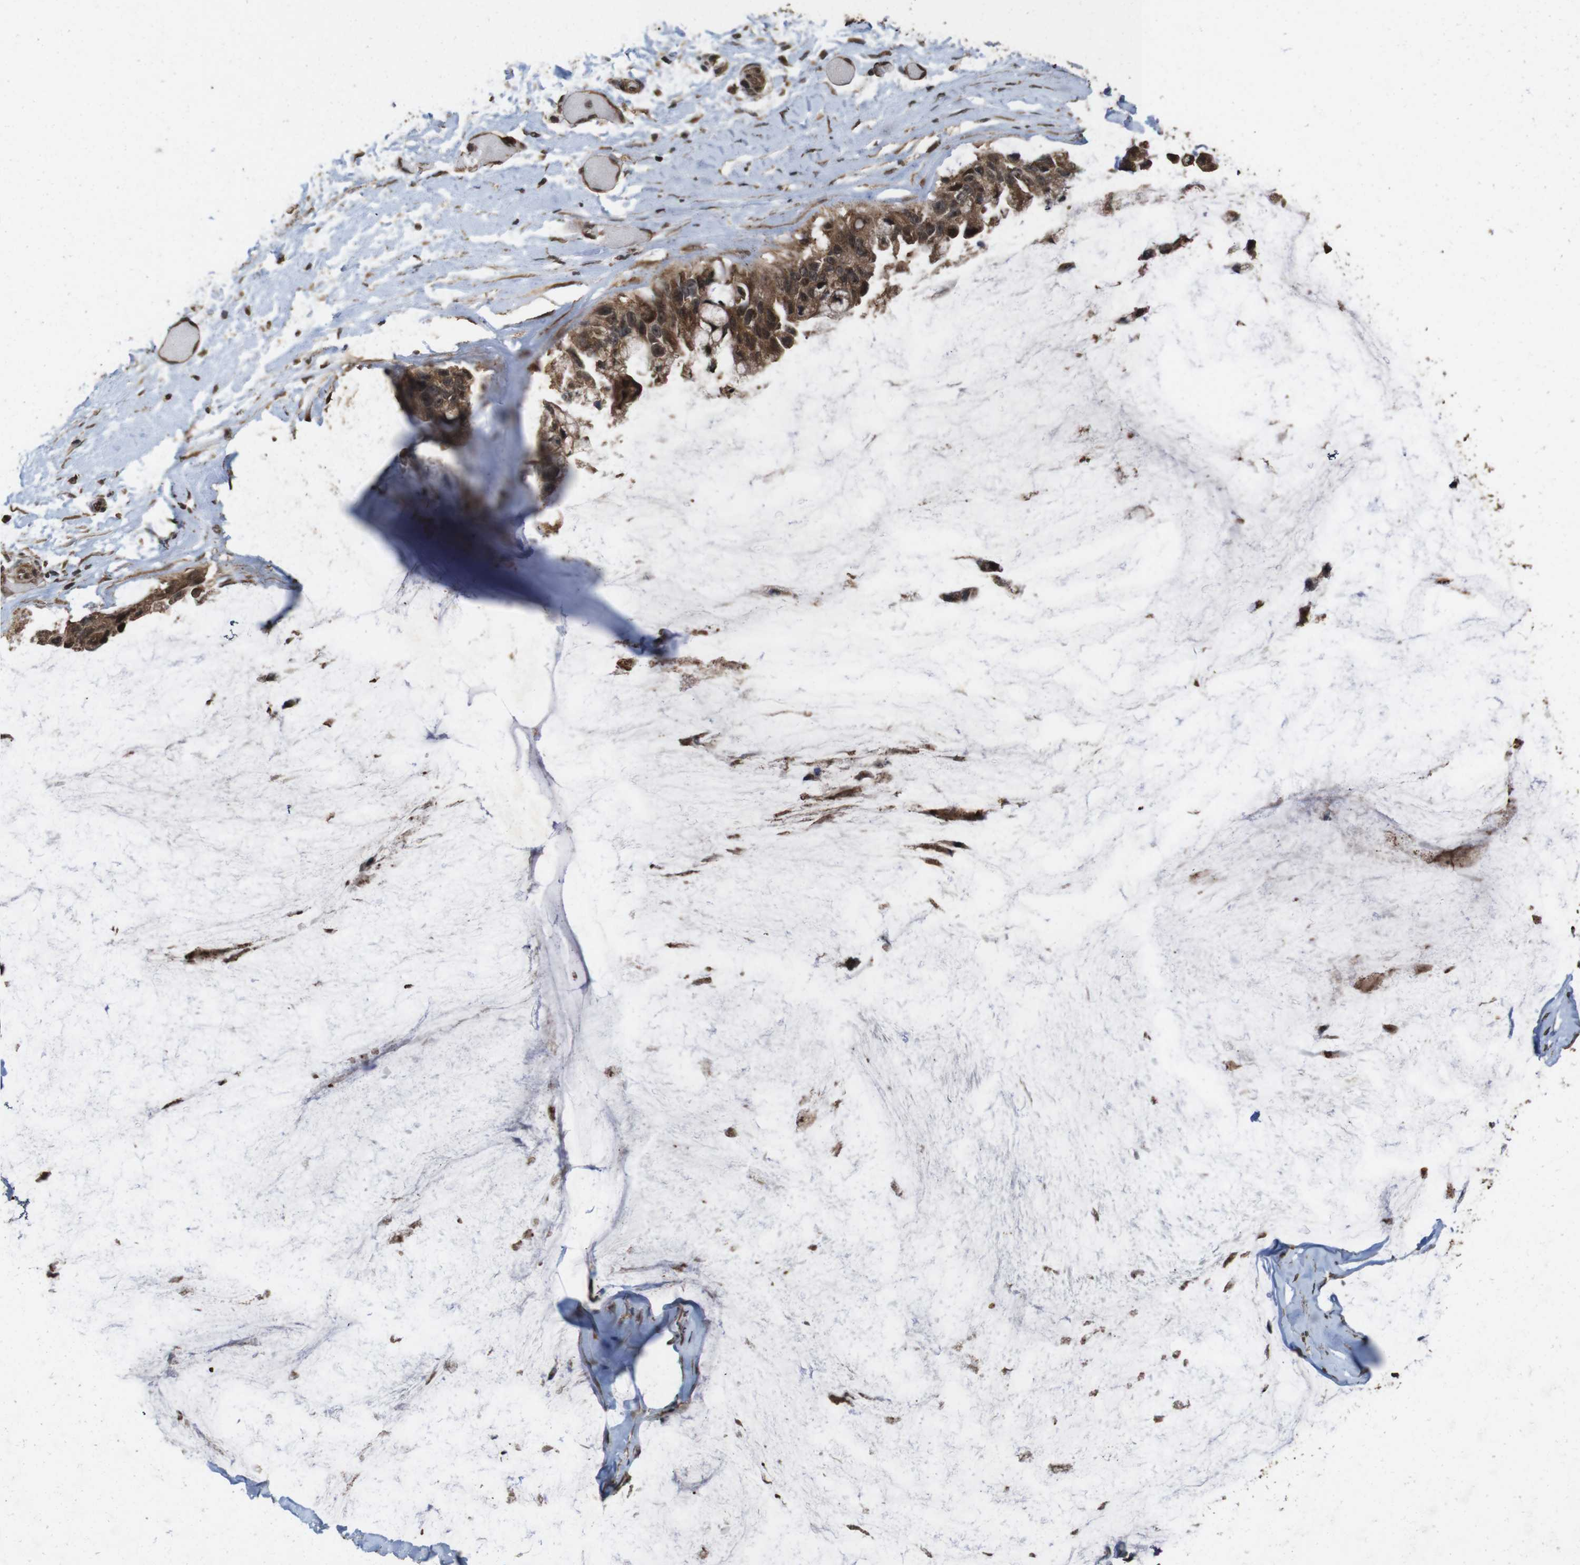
{"staining": {"intensity": "moderate", "quantity": ">75%", "location": "cytoplasmic/membranous,nuclear"}, "tissue": "ovarian cancer", "cell_type": "Tumor cells", "image_type": "cancer", "snomed": [{"axis": "morphology", "description": "Cystadenocarcinoma, mucinous, NOS"}, {"axis": "topography", "description": "Ovary"}], "caption": "This is an image of immunohistochemistry (IHC) staining of mucinous cystadenocarcinoma (ovarian), which shows moderate positivity in the cytoplasmic/membranous and nuclear of tumor cells.", "gene": "RRAS2", "patient": {"sex": "female", "age": 39}}